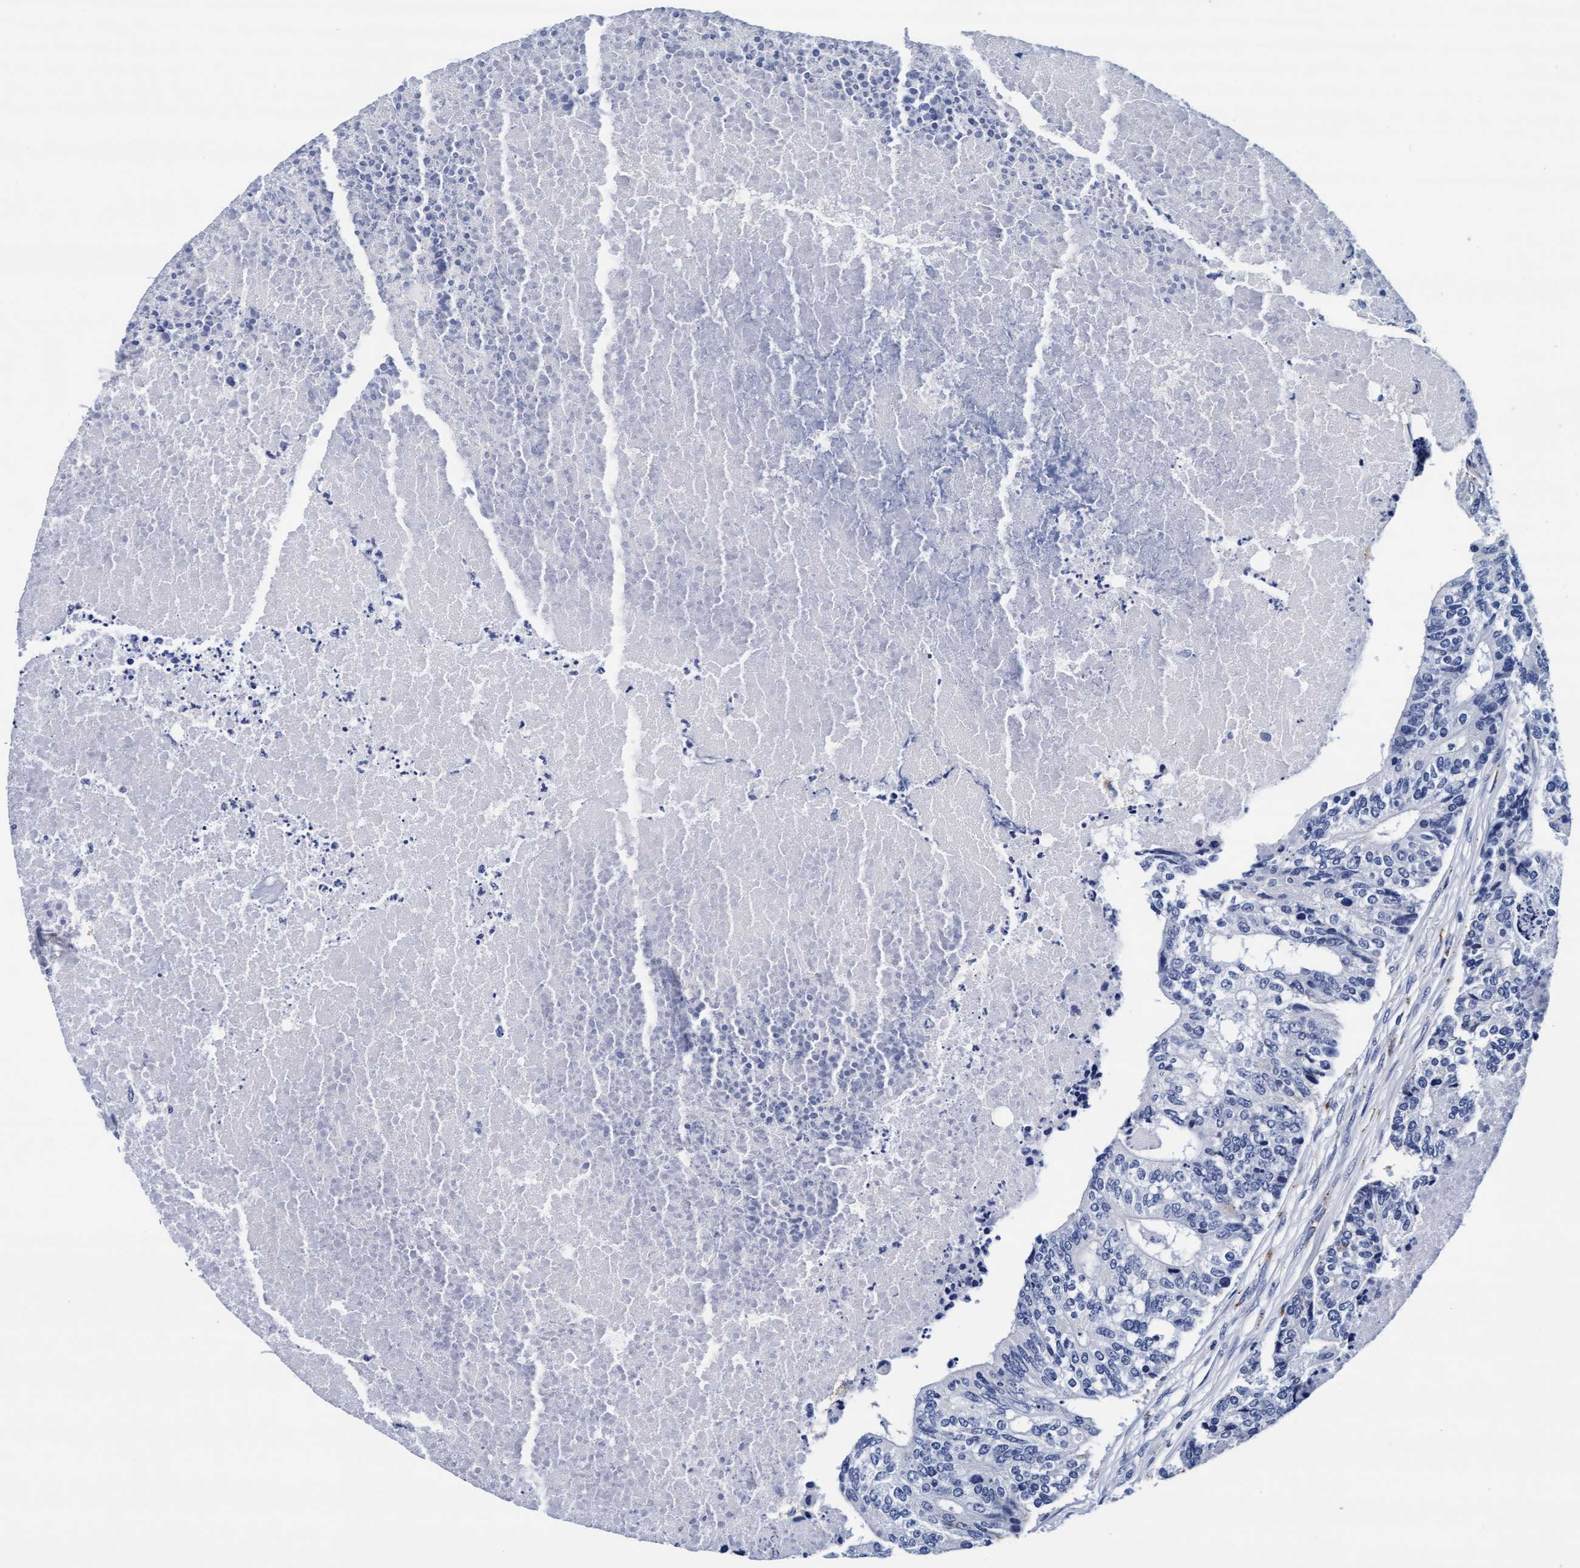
{"staining": {"intensity": "negative", "quantity": "none", "location": "none"}, "tissue": "colorectal cancer", "cell_type": "Tumor cells", "image_type": "cancer", "snomed": [{"axis": "morphology", "description": "Adenocarcinoma, NOS"}, {"axis": "topography", "description": "Colon"}], "caption": "Photomicrograph shows no protein positivity in tumor cells of colorectal adenocarcinoma tissue.", "gene": "ARSG", "patient": {"sex": "female", "age": 67}}